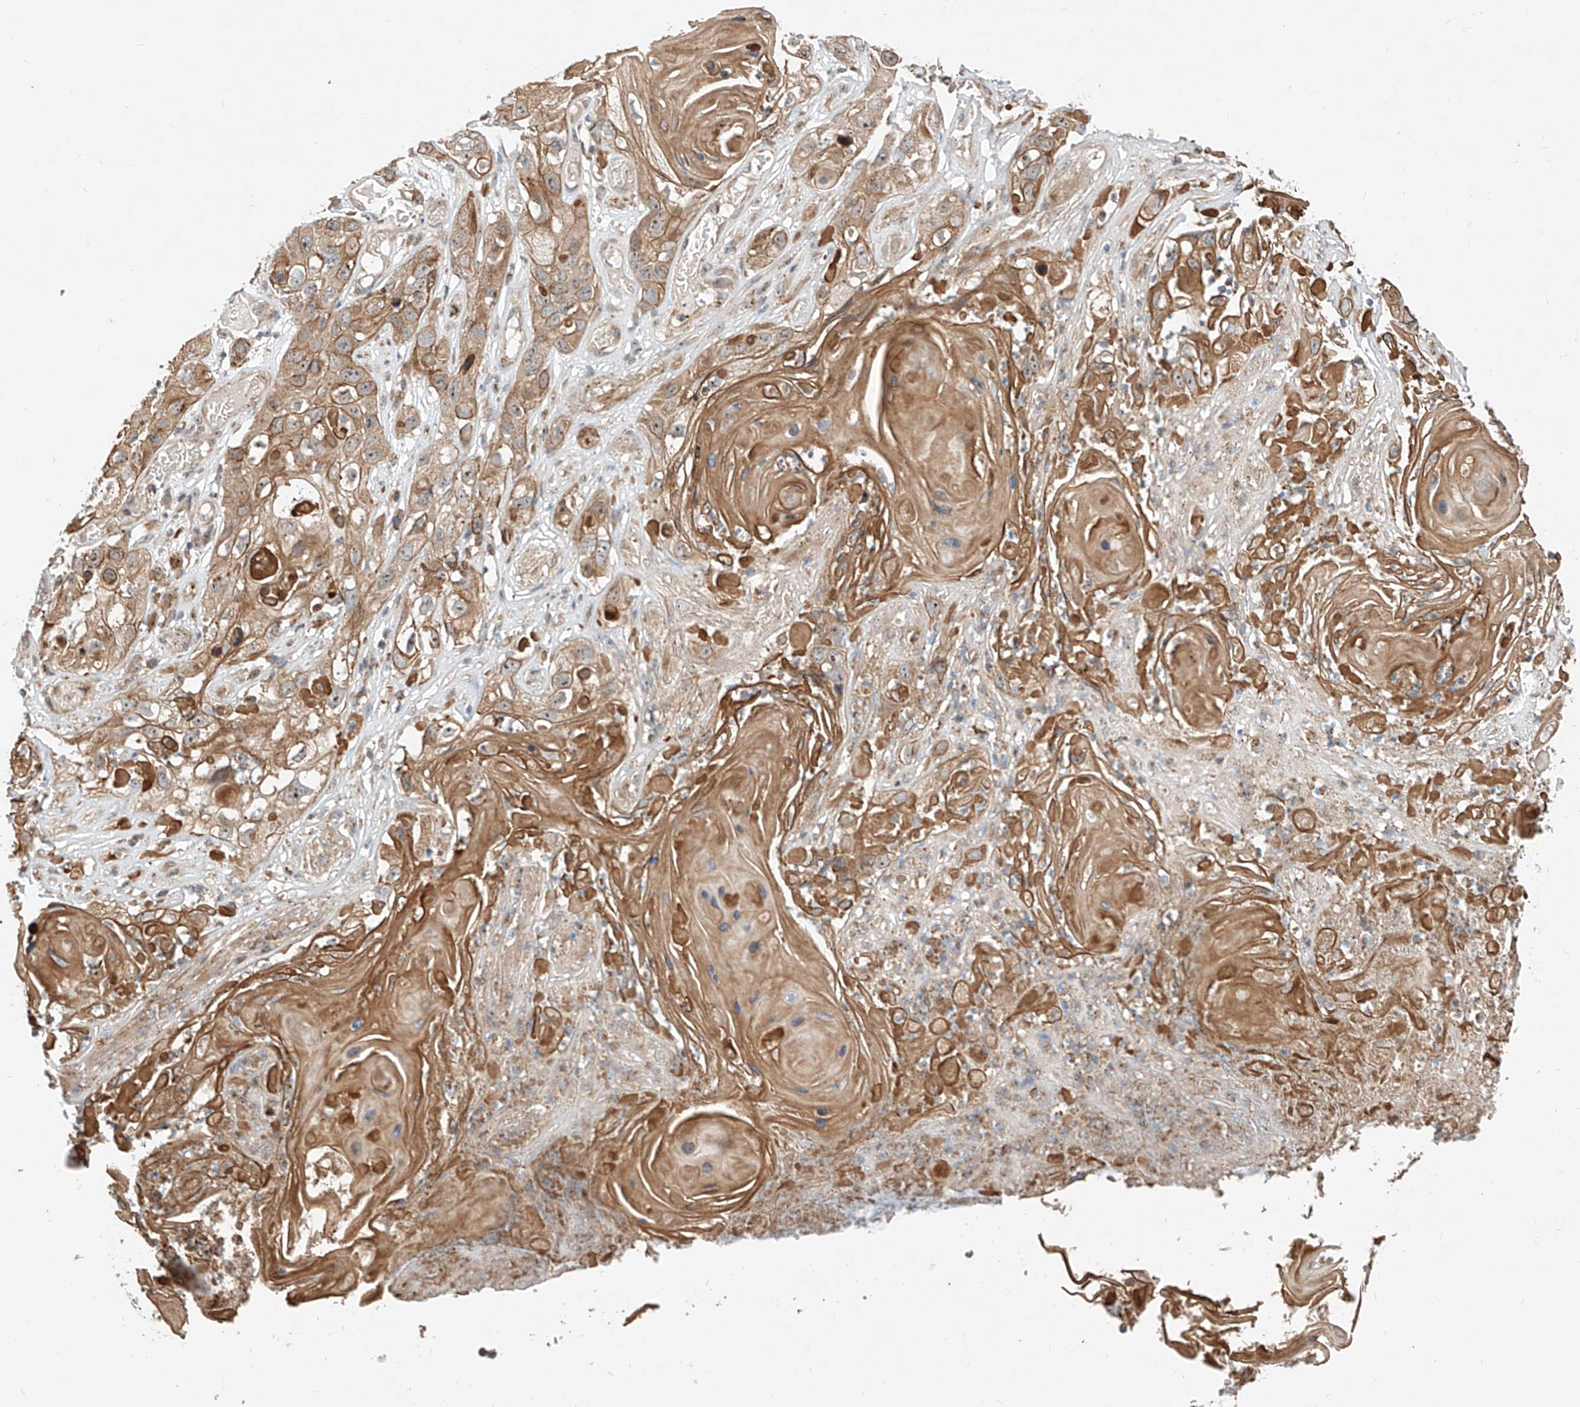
{"staining": {"intensity": "moderate", "quantity": ">75%", "location": "cytoplasmic/membranous"}, "tissue": "skin cancer", "cell_type": "Tumor cells", "image_type": "cancer", "snomed": [{"axis": "morphology", "description": "Squamous cell carcinoma, NOS"}, {"axis": "topography", "description": "Skin"}], "caption": "Protein expression analysis of human squamous cell carcinoma (skin) reveals moderate cytoplasmic/membranous expression in approximately >75% of tumor cells.", "gene": "CPAMD8", "patient": {"sex": "male", "age": 55}}